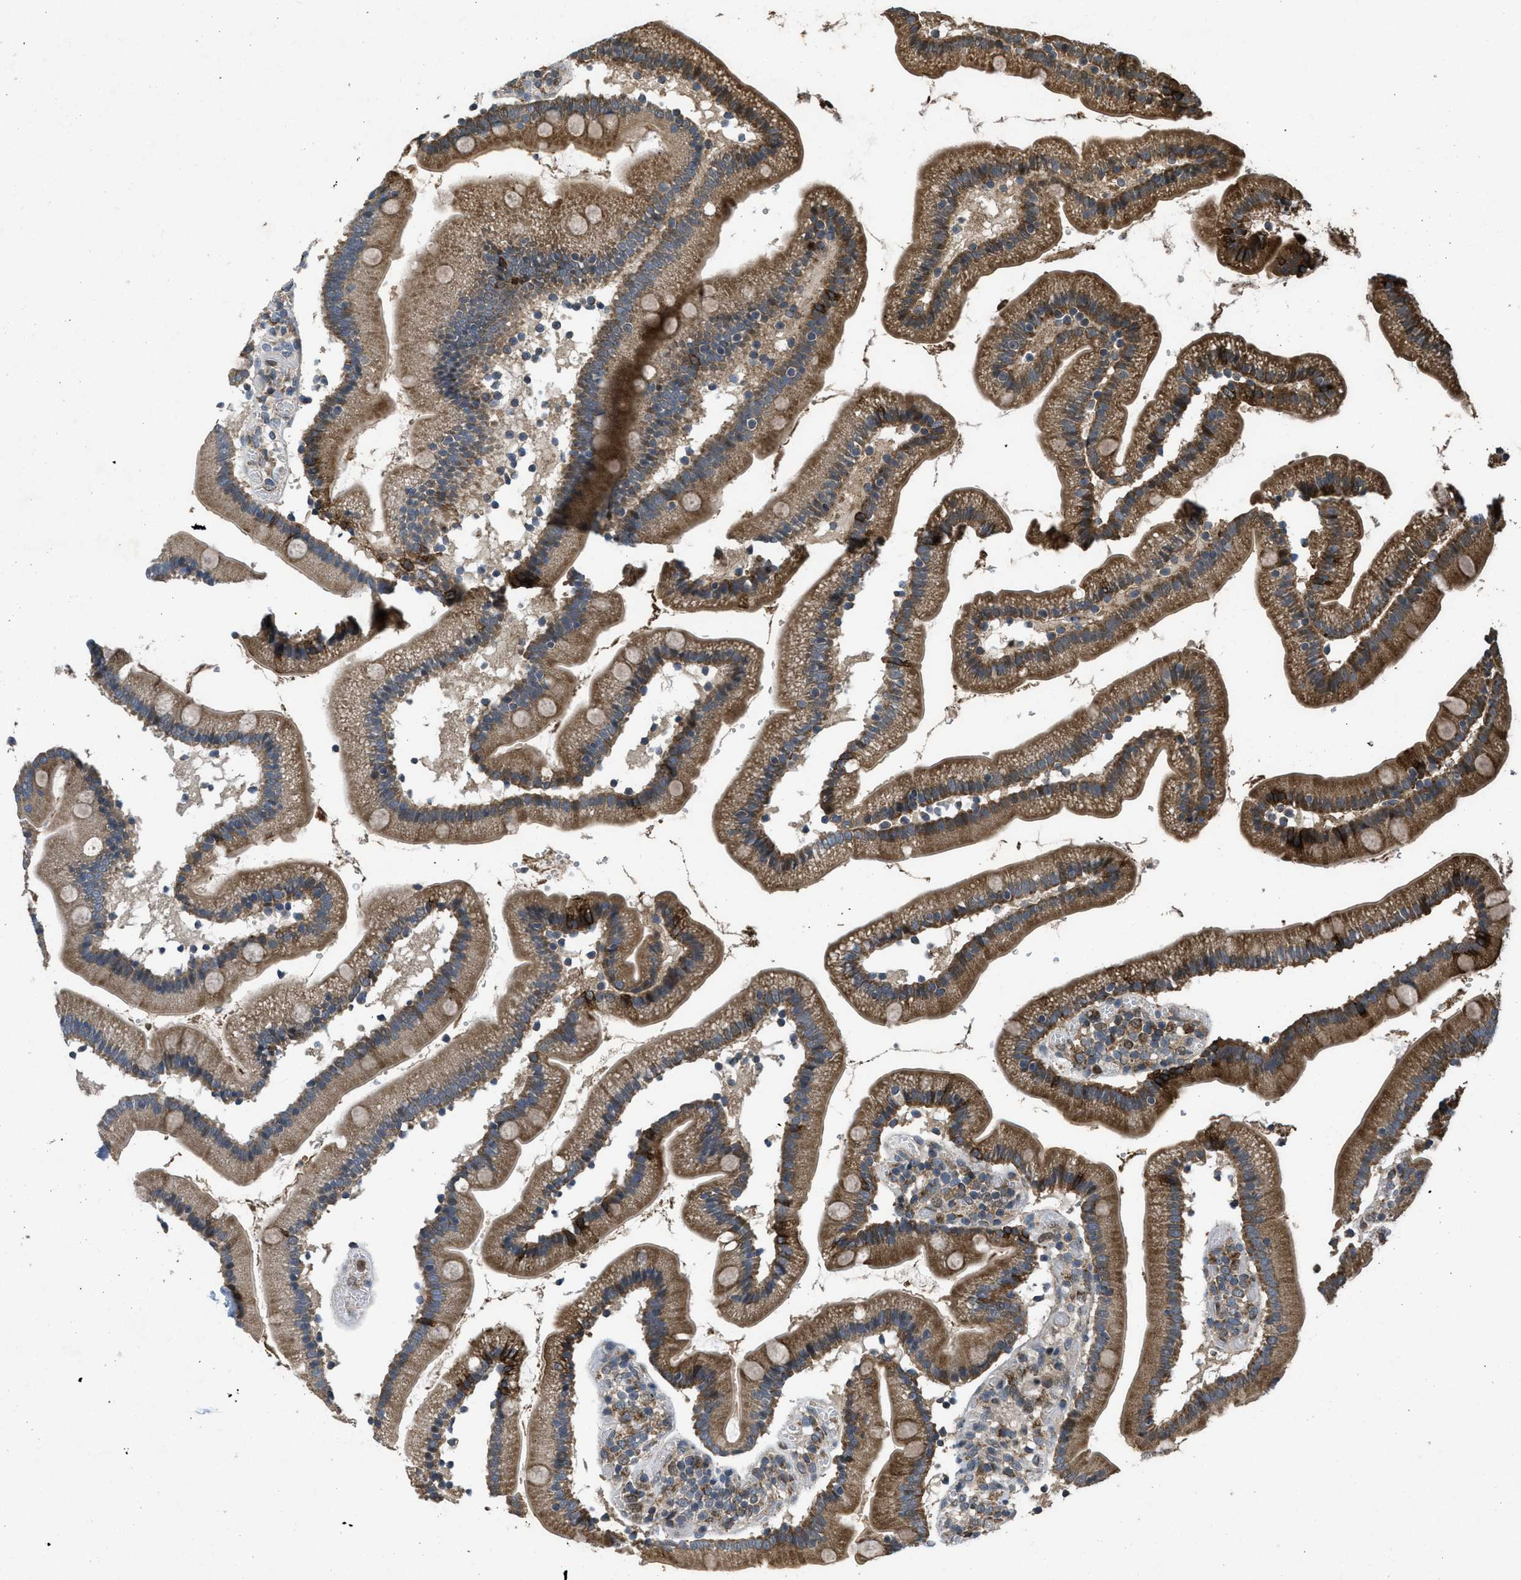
{"staining": {"intensity": "moderate", "quantity": ">75%", "location": "cytoplasmic/membranous"}, "tissue": "duodenum", "cell_type": "Glandular cells", "image_type": "normal", "snomed": [{"axis": "morphology", "description": "Normal tissue, NOS"}, {"axis": "topography", "description": "Duodenum"}], "caption": "Immunohistochemistry (IHC) photomicrograph of unremarkable human duodenum stained for a protein (brown), which displays medium levels of moderate cytoplasmic/membranous positivity in approximately >75% of glandular cells.", "gene": "PPP1R15A", "patient": {"sex": "male", "age": 66}}